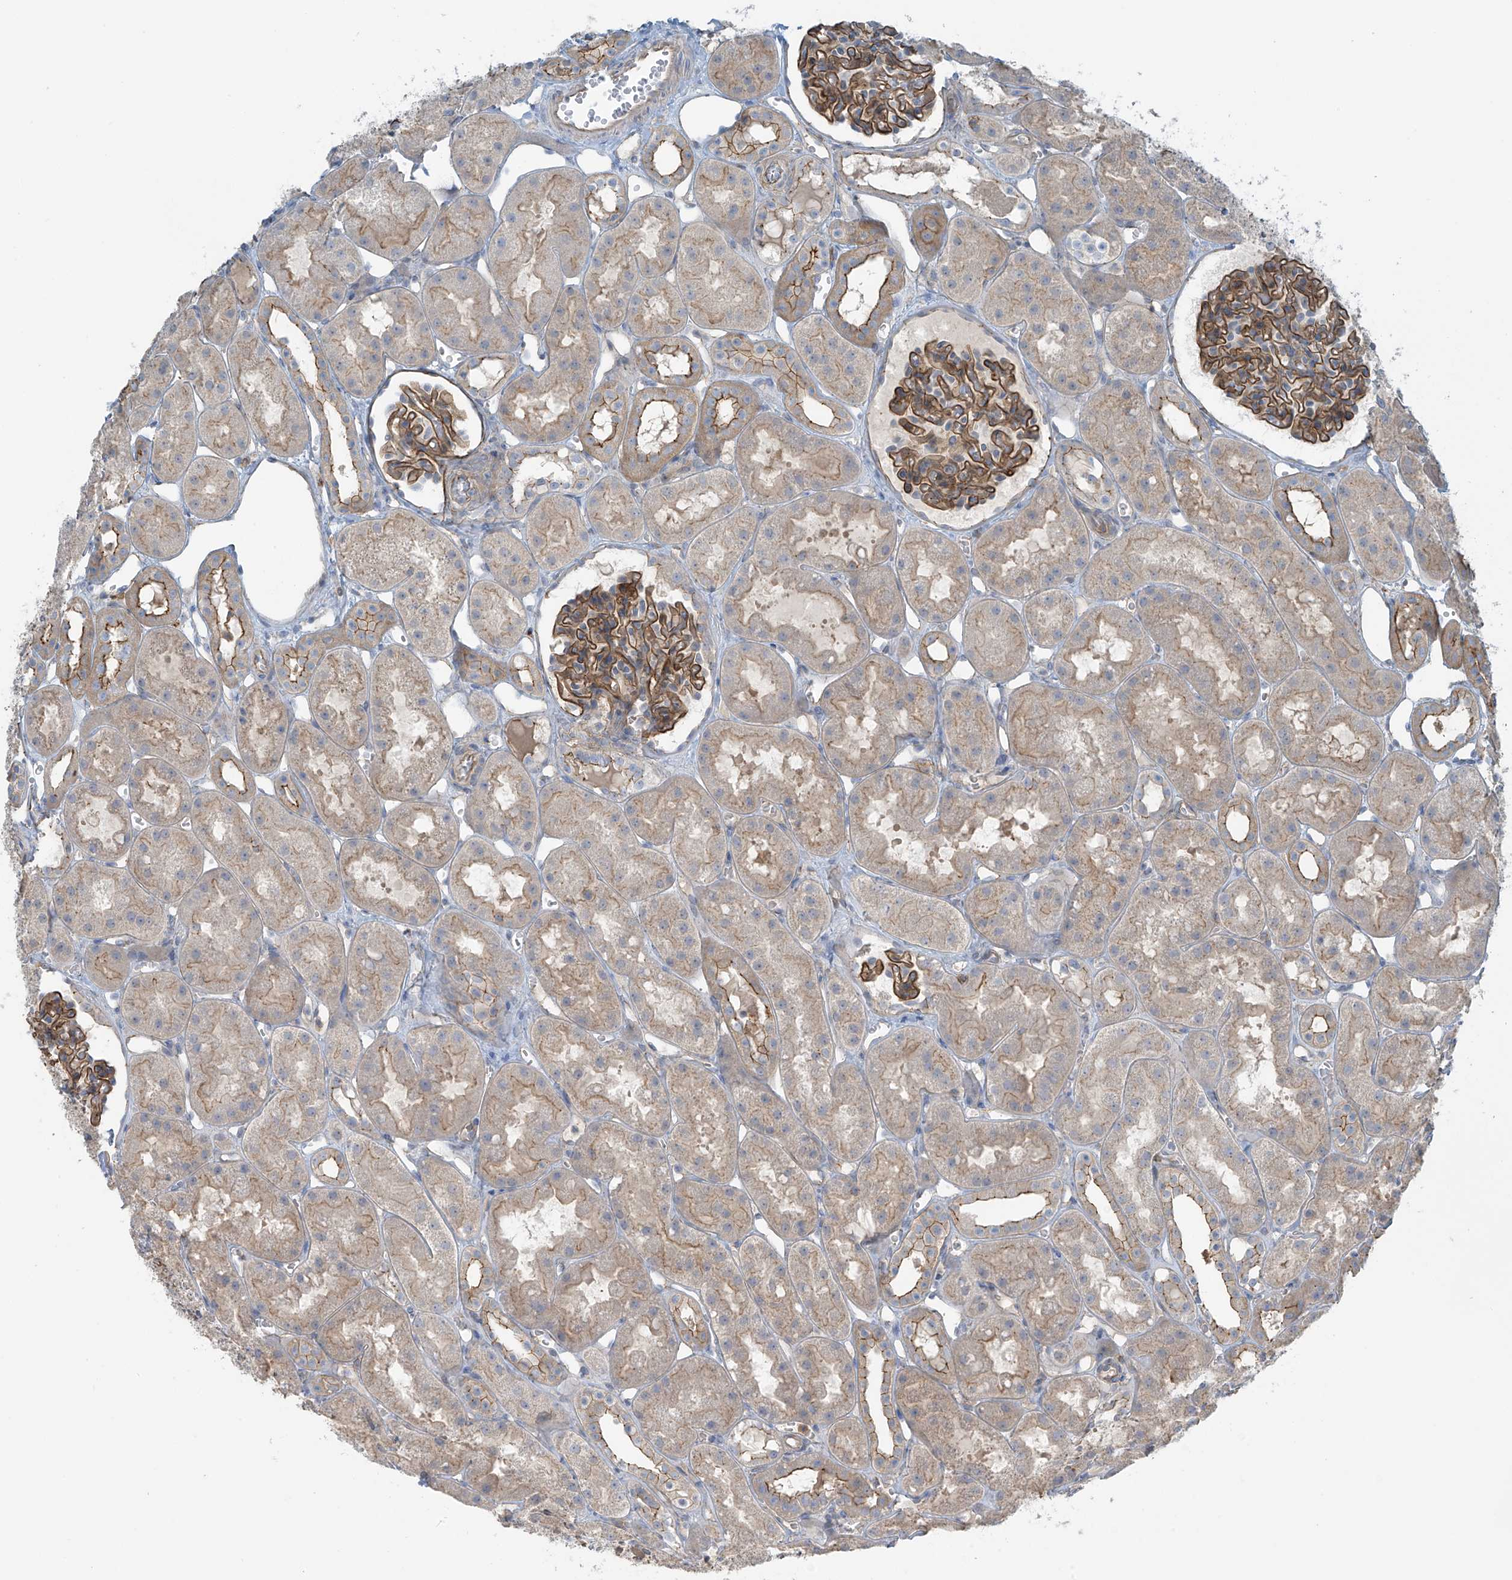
{"staining": {"intensity": "strong", "quantity": ">75%", "location": "cytoplasmic/membranous"}, "tissue": "kidney", "cell_type": "Cells in glomeruli", "image_type": "normal", "snomed": [{"axis": "morphology", "description": "Normal tissue, NOS"}, {"axis": "topography", "description": "Kidney"}], "caption": "Kidney stained with immunohistochemistry displays strong cytoplasmic/membranous staining in about >75% of cells in glomeruli.", "gene": "SLC9A2", "patient": {"sex": "male", "age": 16}}